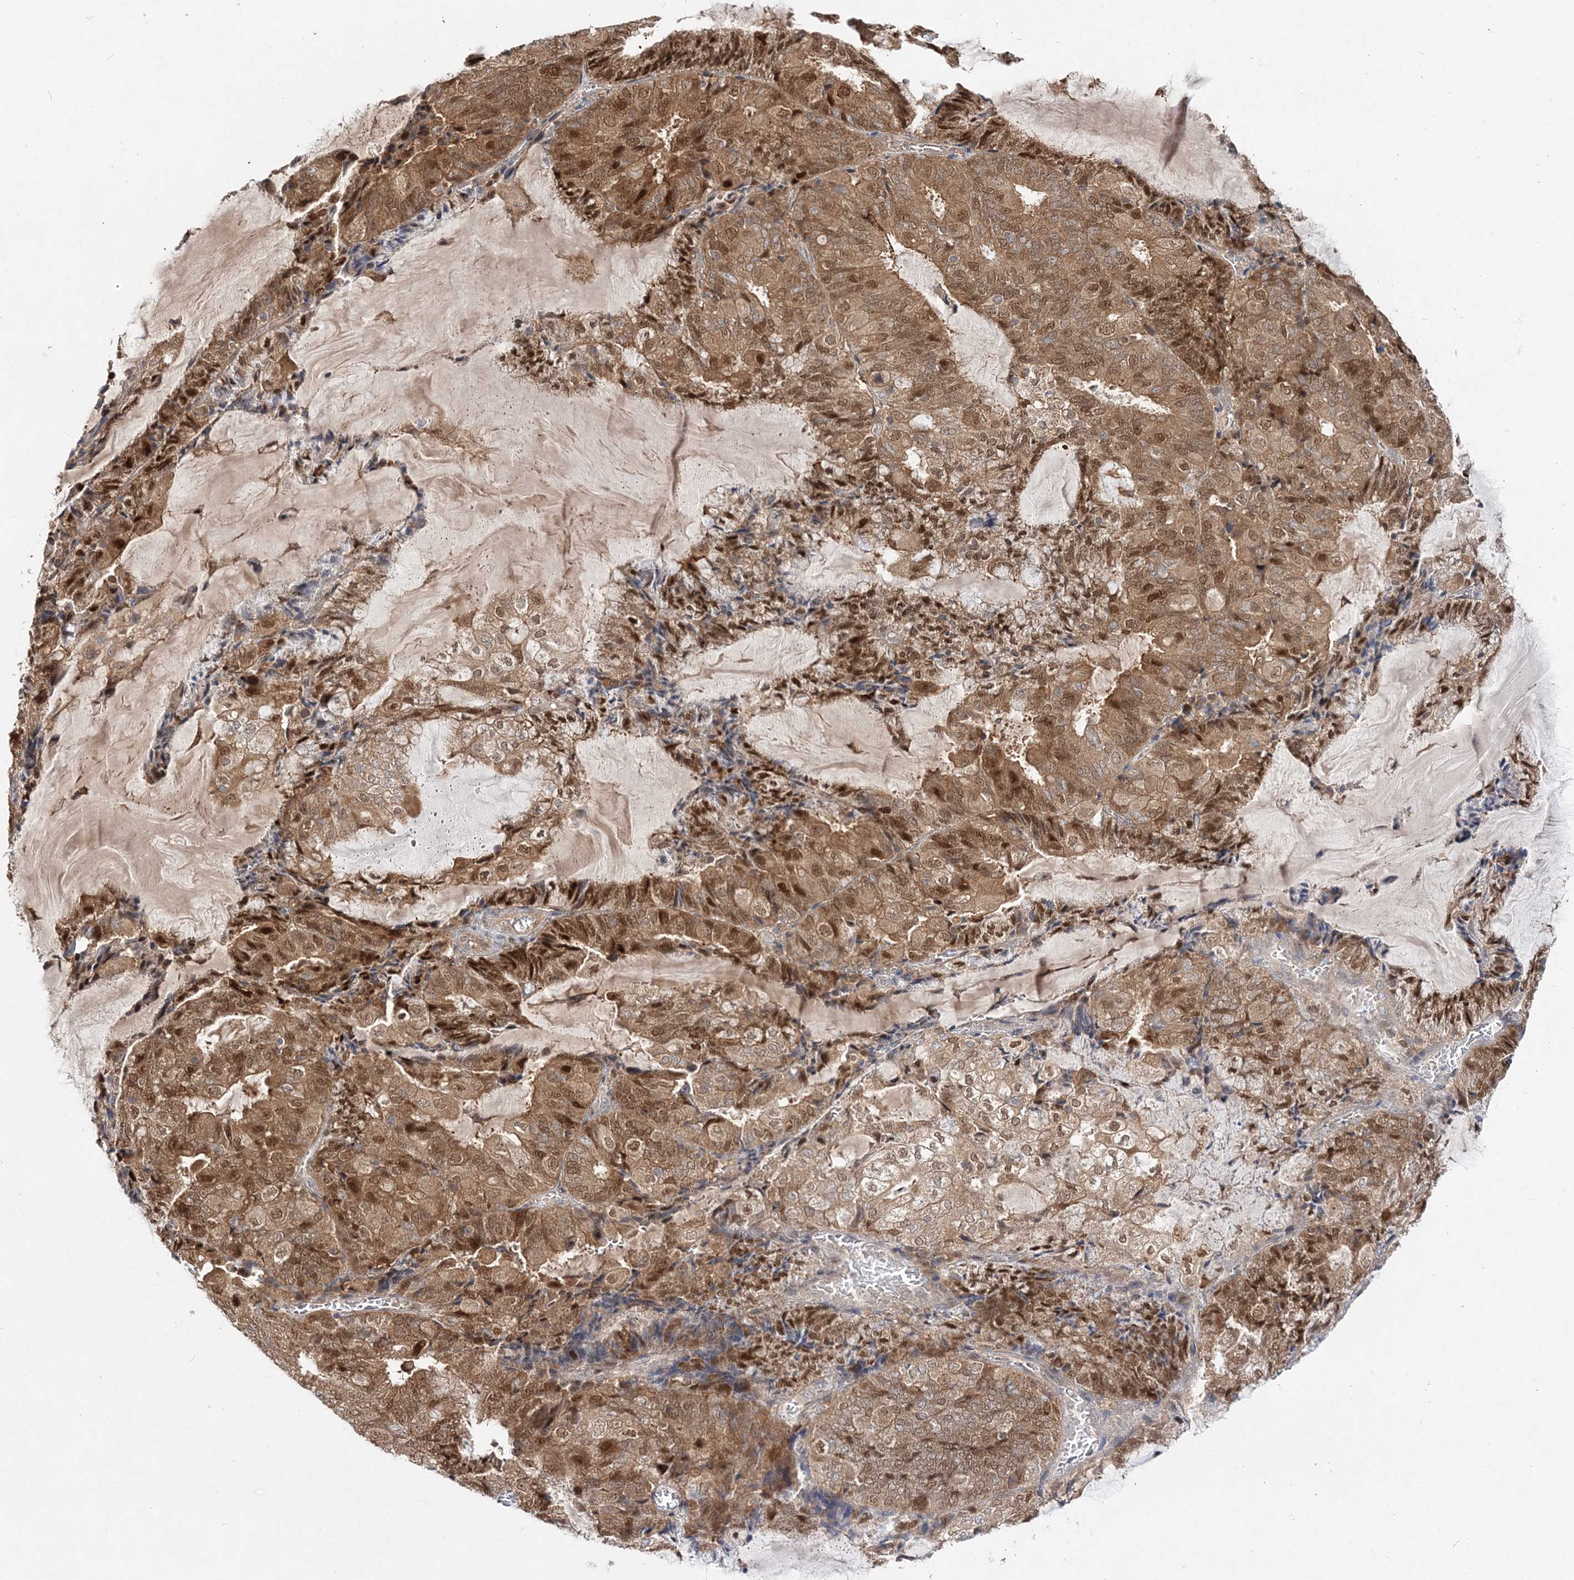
{"staining": {"intensity": "moderate", "quantity": ">75%", "location": "cytoplasmic/membranous,nuclear"}, "tissue": "endometrial cancer", "cell_type": "Tumor cells", "image_type": "cancer", "snomed": [{"axis": "morphology", "description": "Adenocarcinoma, NOS"}, {"axis": "topography", "description": "Endometrium"}], "caption": "High-power microscopy captured an immunohistochemistry (IHC) histopathology image of endometrial cancer (adenocarcinoma), revealing moderate cytoplasmic/membranous and nuclear expression in approximately >75% of tumor cells.", "gene": "NIF3L1", "patient": {"sex": "female", "age": 81}}